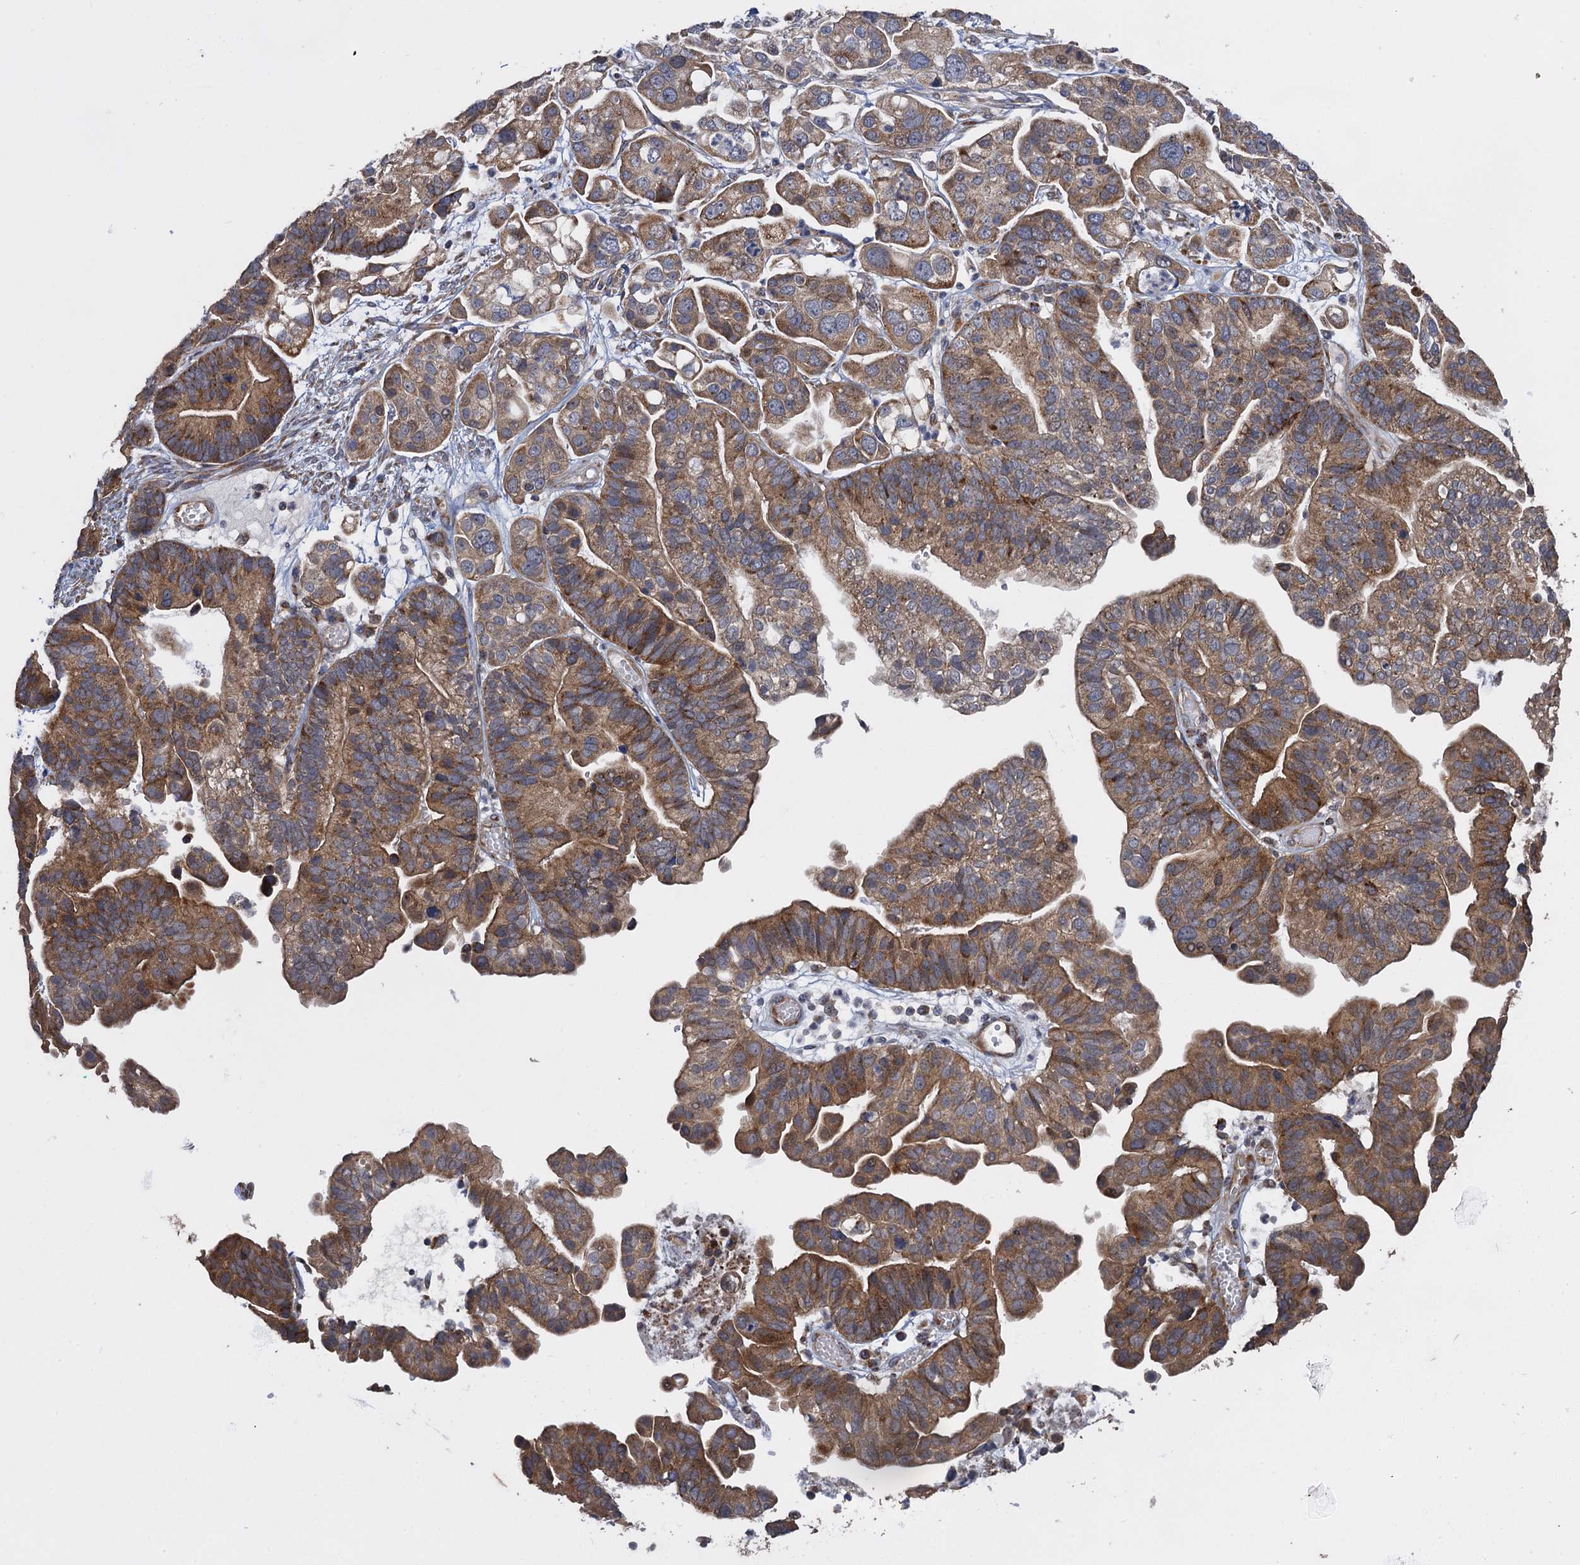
{"staining": {"intensity": "moderate", "quantity": ">75%", "location": "cytoplasmic/membranous"}, "tissue": "ovarian cancer", "cell_type": "Tumor cells", "image_type": "cancer", "snomed": [{"axis": "morphology", "description": "Cystadenocarcinoma, serous, NOS"}, {"axis": "topography", "description": "Ovary"}], "caption": "Immunohistochemistry of human ovarian serous cystadenocarcinoma reveals medium levels of moderate cytoplasmic/membranous positivity in about >75% of tumor cells.", "gene": "HAUS1", "patient": {"sex": "female", "age": 56}}